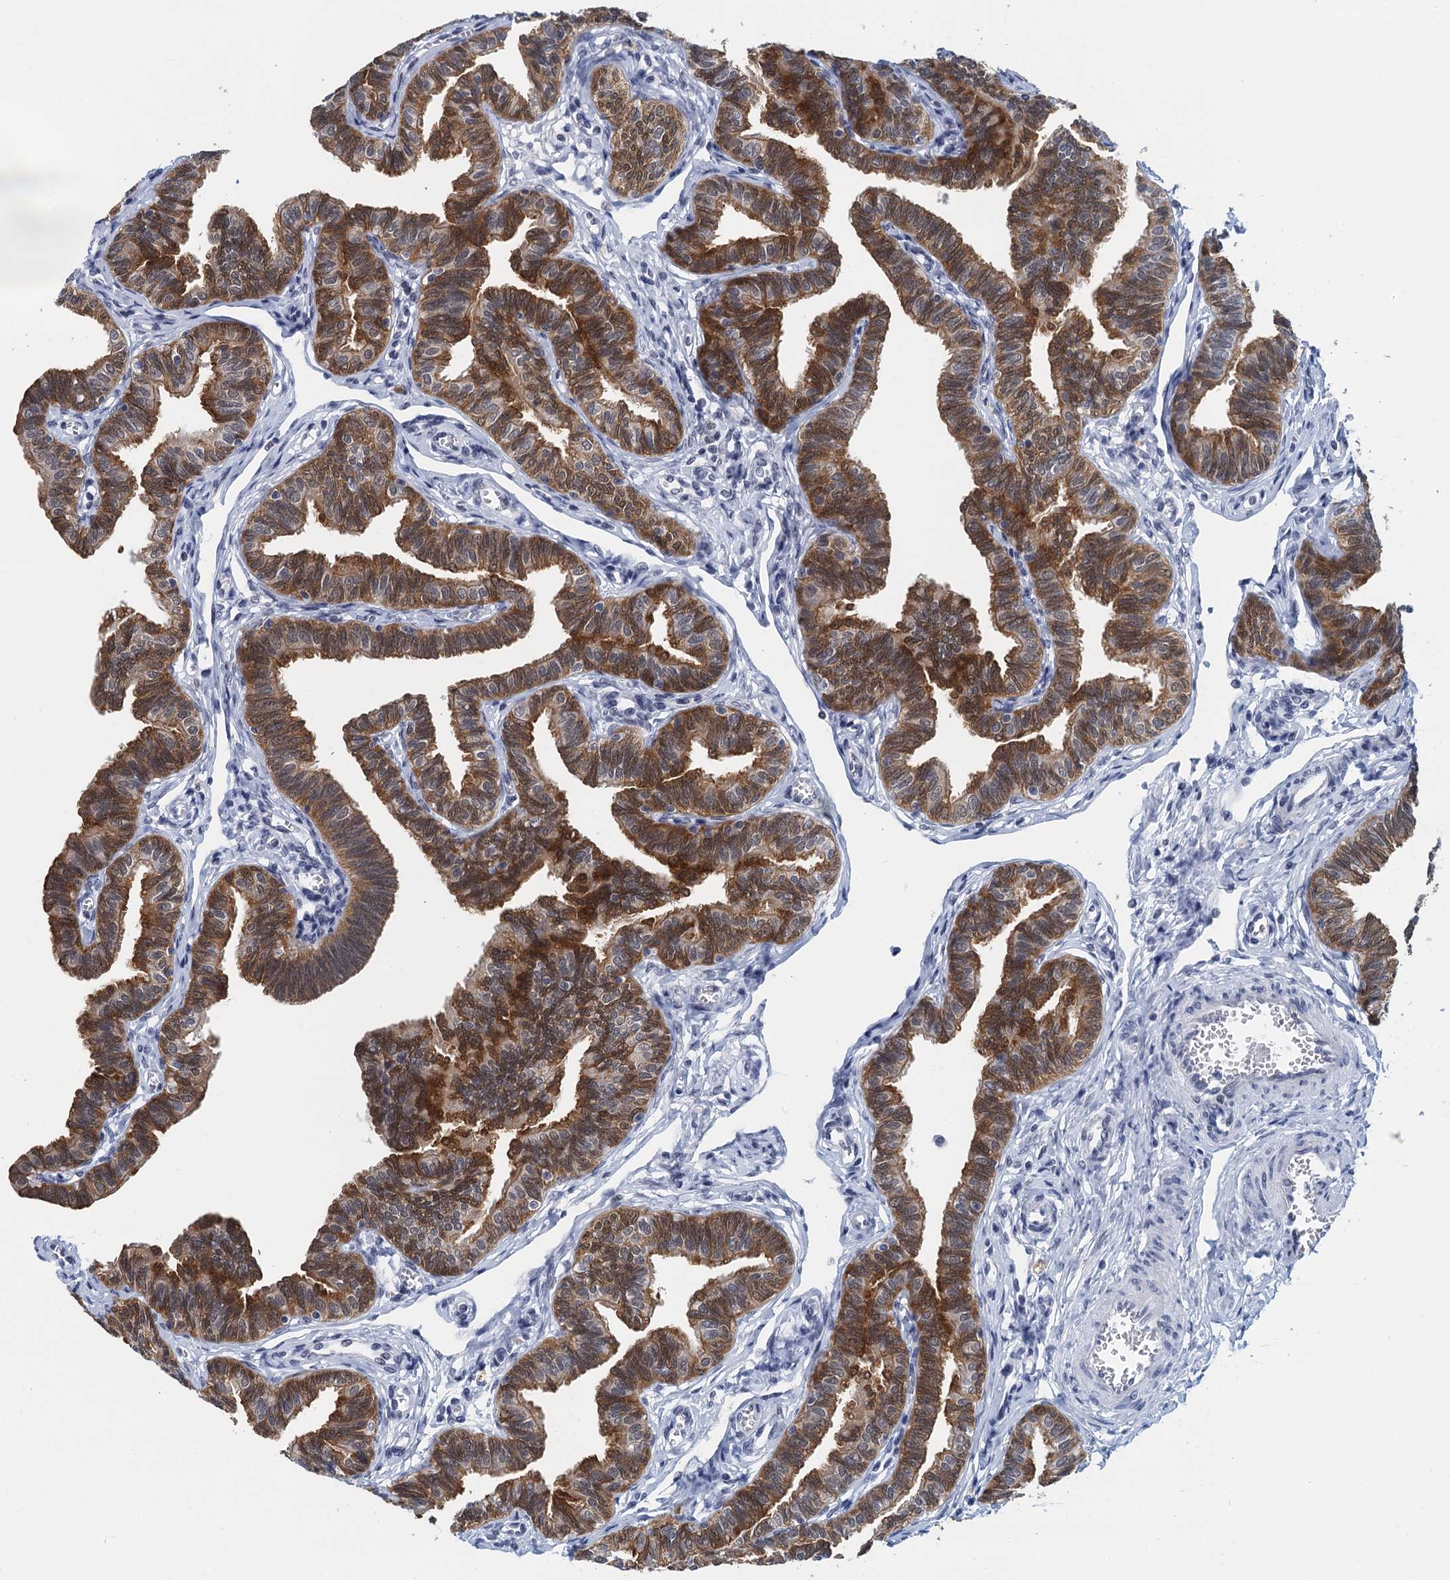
{"staining": {"intensity": "strong", "quantity": ">75%", "location": "cytoplasmic/membranous"}, "tissue": "fallopian tube", "cell_type": "Glandular cells", "image_type": "normal", "snomed": [{"axis": "morphology", "description": "Normal tissue, NOS"}, {"axis": "topography", "description": "Fallopian tube"}, {"axis": "topography", "description": "Ovary"}], "caption": "Immunohistochemical staining of benign fallopian tube demonstrates high levels of strong cytoplasmic/membranous staining in approximately >75% of glandular cells.", "gene": "EPS8L1", "patient": {"sex": "female", "age": 23}}